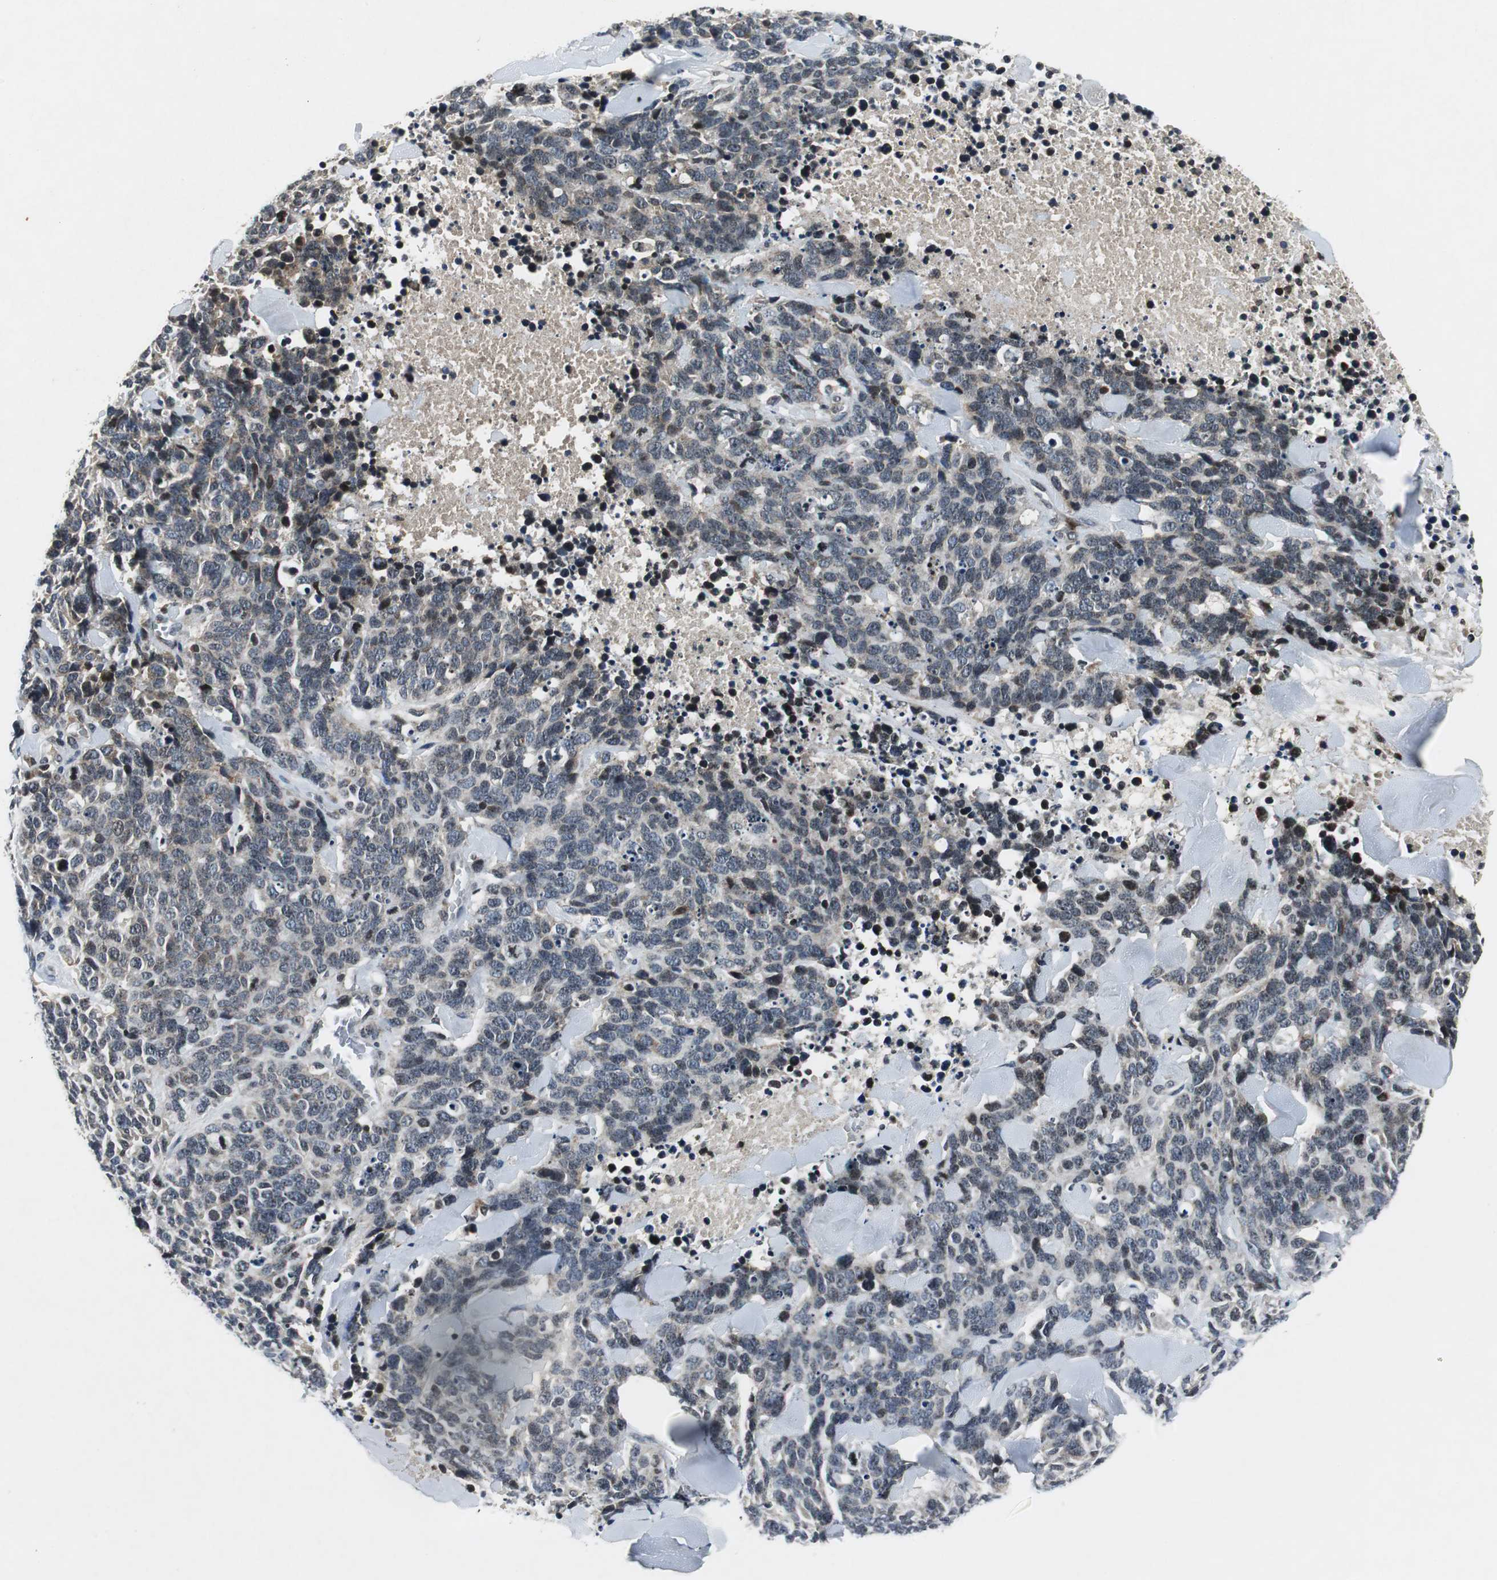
{"staining": {"intensity": "weak", "quantity": "25%-75%", "location": "nuclear"}, "tissue": "lung cancer", "cell_type": "Tumor cells", "image_type": "cancer", "snomed": [{"axis": "morphology", "description": "Neoplasm, malignant, NOS"}, {"axis": "topography", "description": "Lung"}], "caption": "Immunohistochemical staining of human lung neoplasm (malignant) reveals low levels of weak nuclear protein staining in about 25%-75% of tumor cells.", "gene": "ORM1", "patient": {"sex": "female", "age": 58}}